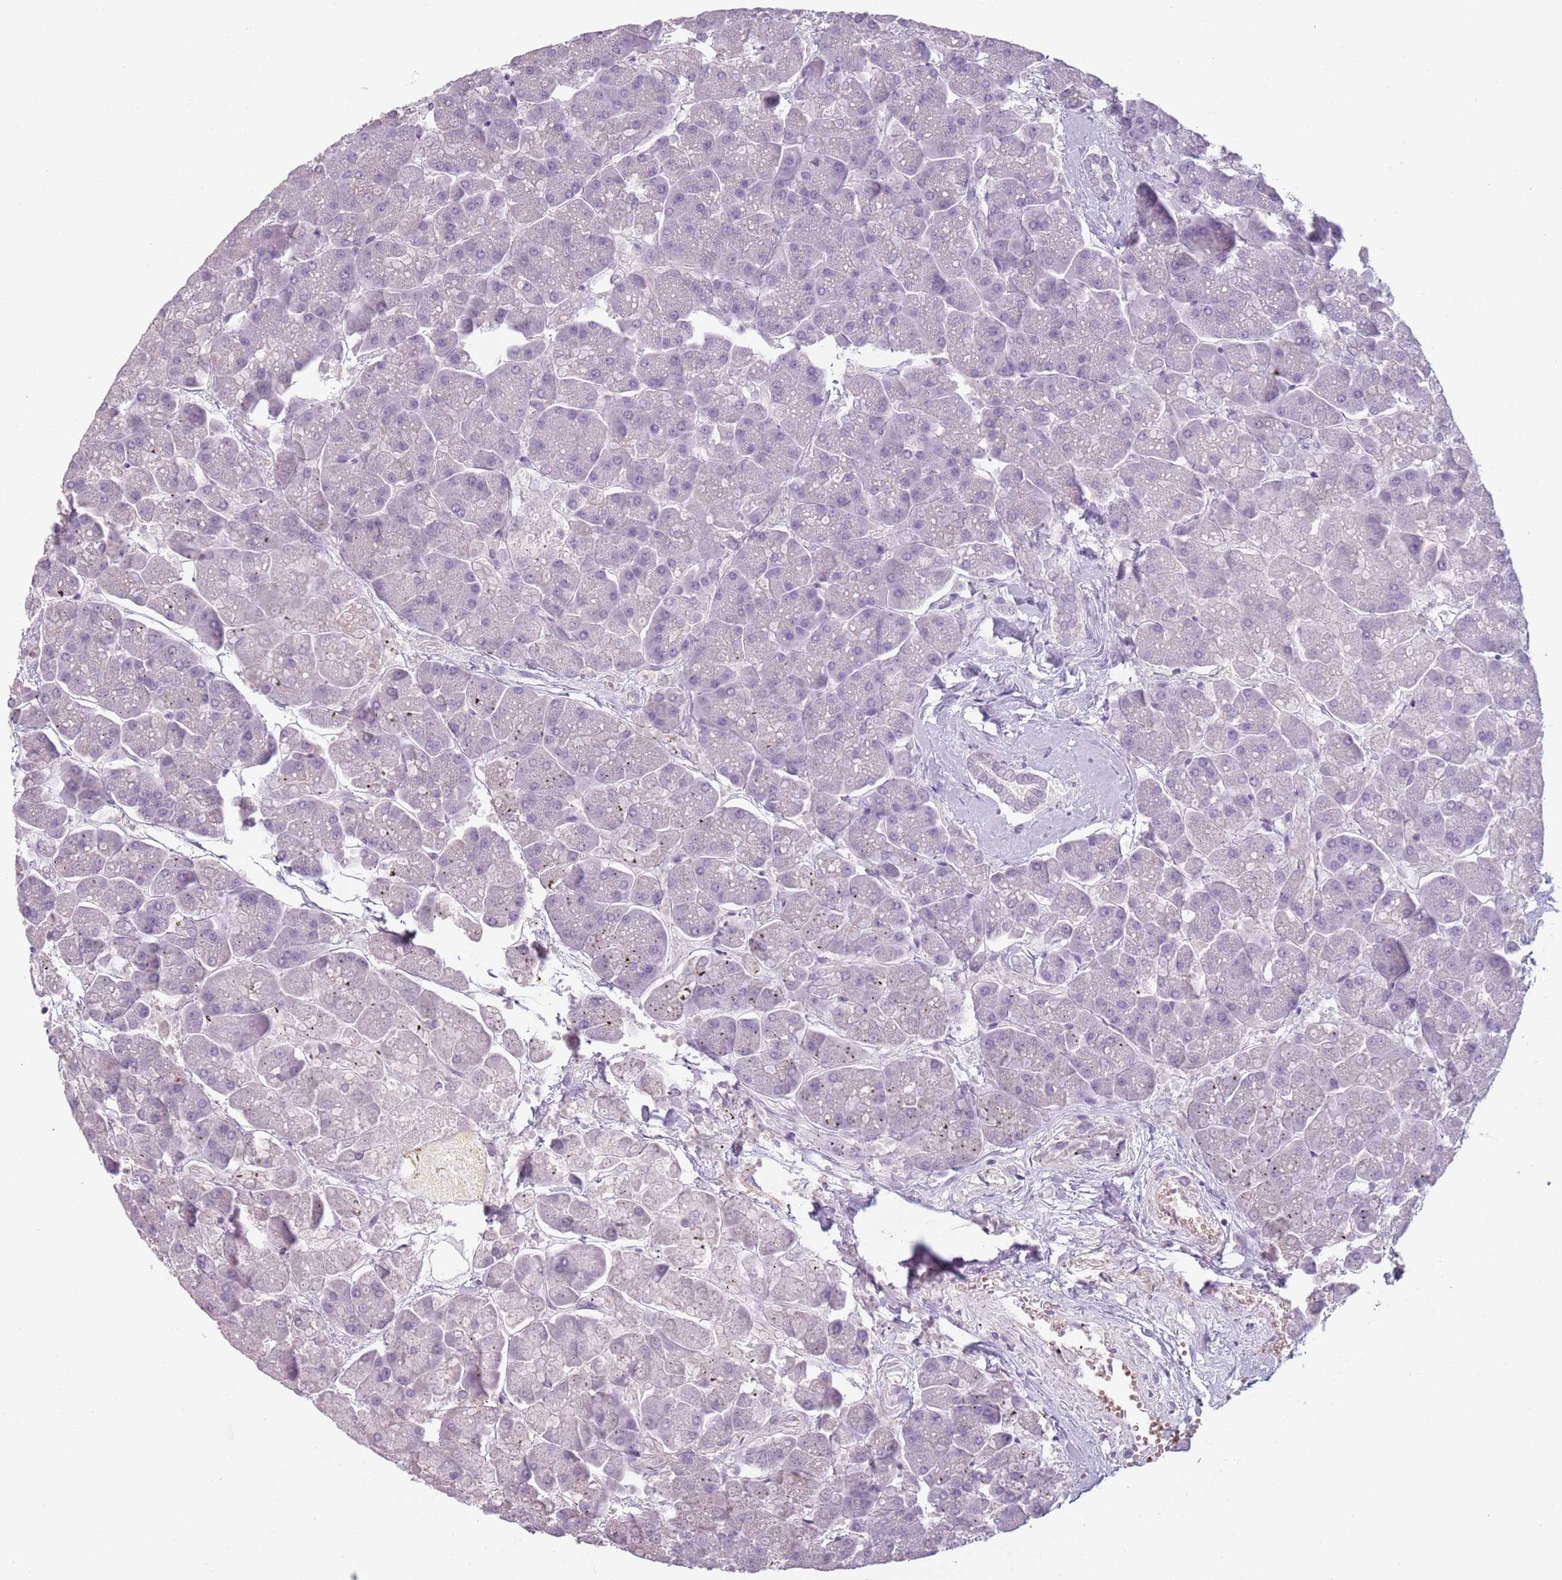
{"staining": {"intensity": "negative", "quantity": "none", "location": "none"}, "tissue": "pancreas", "cell_type": "Exocrine glandular cells", "image_type": "normal", "snomed": [{"axis": "morphology", "description": "Normal tissue, NOS"}, {"axis": "topography", "description": "Pancreas"}, {"axis": "topography", "description": "Peripheral nerve tissue"}], "caption": "Immunohistochemistry (IHC) of normal pancreas exhibits no staining in exocrine glandular cells.", "gene": "PIEZO1", "patient": {"sex": "male", "age": 54}}